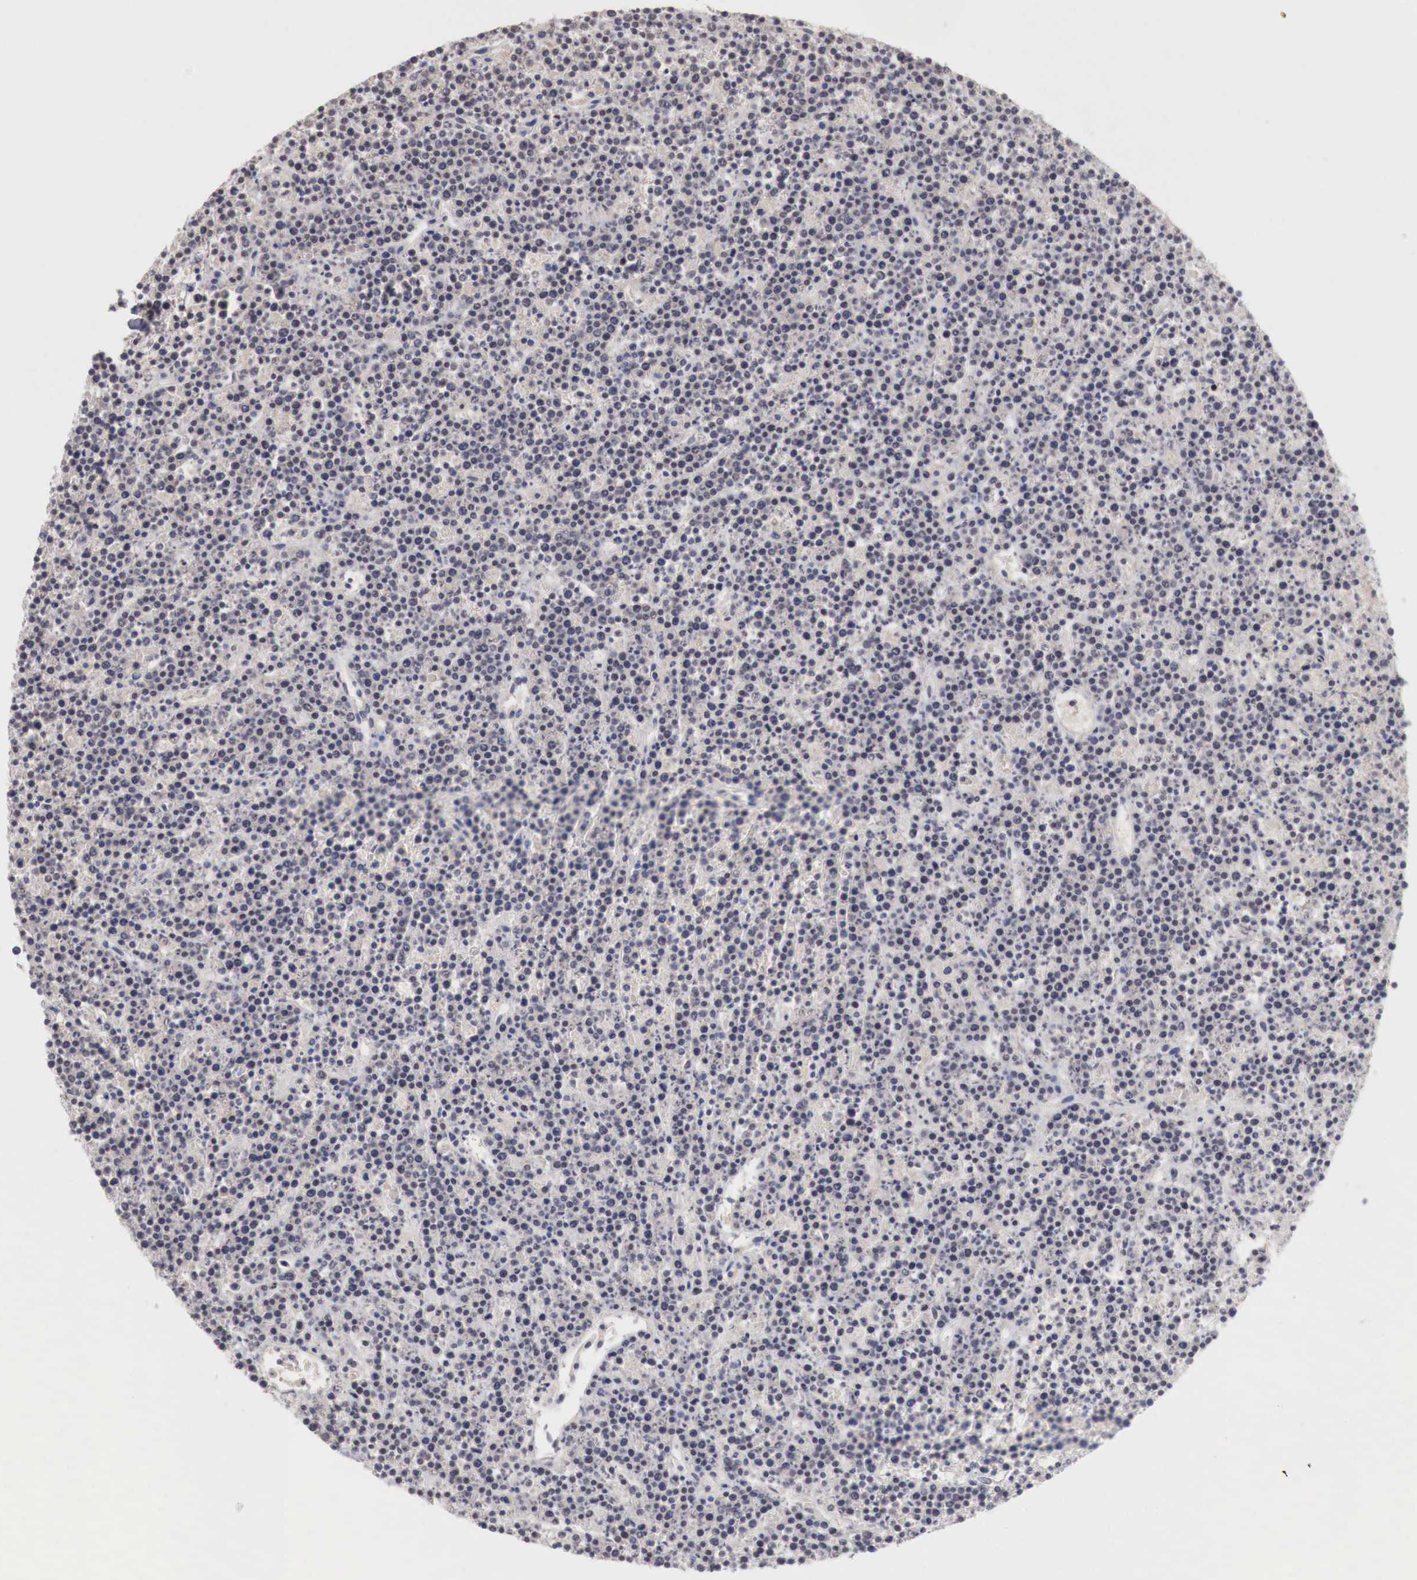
{"staining": {"intensity": "moderate", "quantity": "<25%", "location": "nuclear"}, "tissue": "lymphoma", "cell_type": "Tumor cells", "image_type": "cancer", "snomed": [{"axis": "morphology", "description": "Malignant lymphoma, non-Hodgkin's type, High grade"}, {"axis": "topography", "description": "Ovary"}], "caption": "Malignant lymphoma, non-Hodgkin's type (high-grade) tissue demonstrates moderate nuclear staining in about <25% of tumor cells", "gene": "FOXP2", "patient": {"sex": "female", "age": 56}}